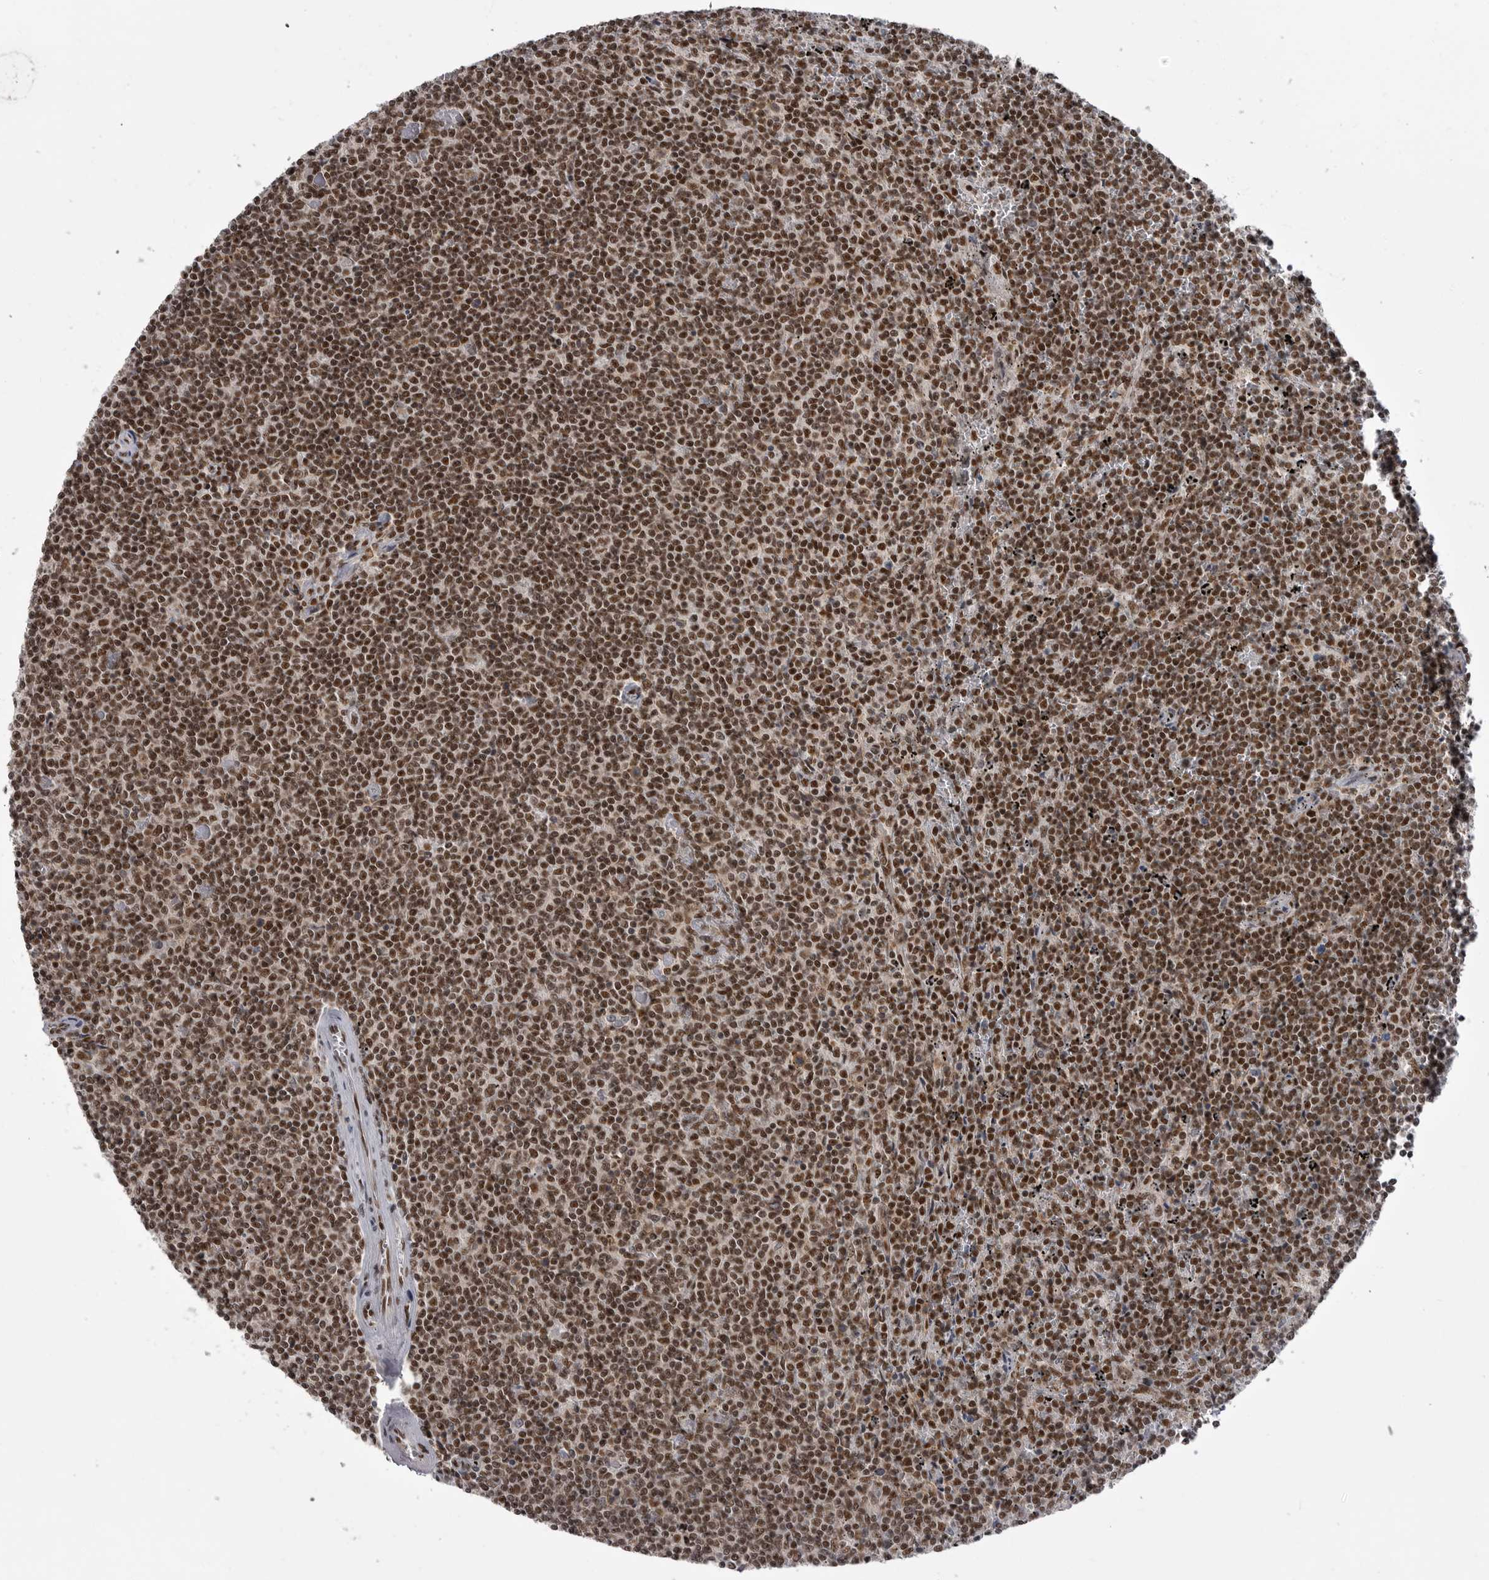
{"staining": {"intensity": "strong", "quantity": ">75%", "location": "nuclear"}, "tissue": "lymphoma", "cell_type": "Tumor cells", "image_type": "cancer", "snomed": [{"axis": "morphology", "description": "Malignant lymphoma, non-Hodgkin's type, Low grade"}, {"axis": "topography", "description": "Spleen"}], "caption": "About >75% of tumor cells in human lymphoma show strong nuclear protein positivity as visualized by brown immunohistochemical staining.", "gene": "PPP1R8", "patient": {"sex": "female", "age": 50}}